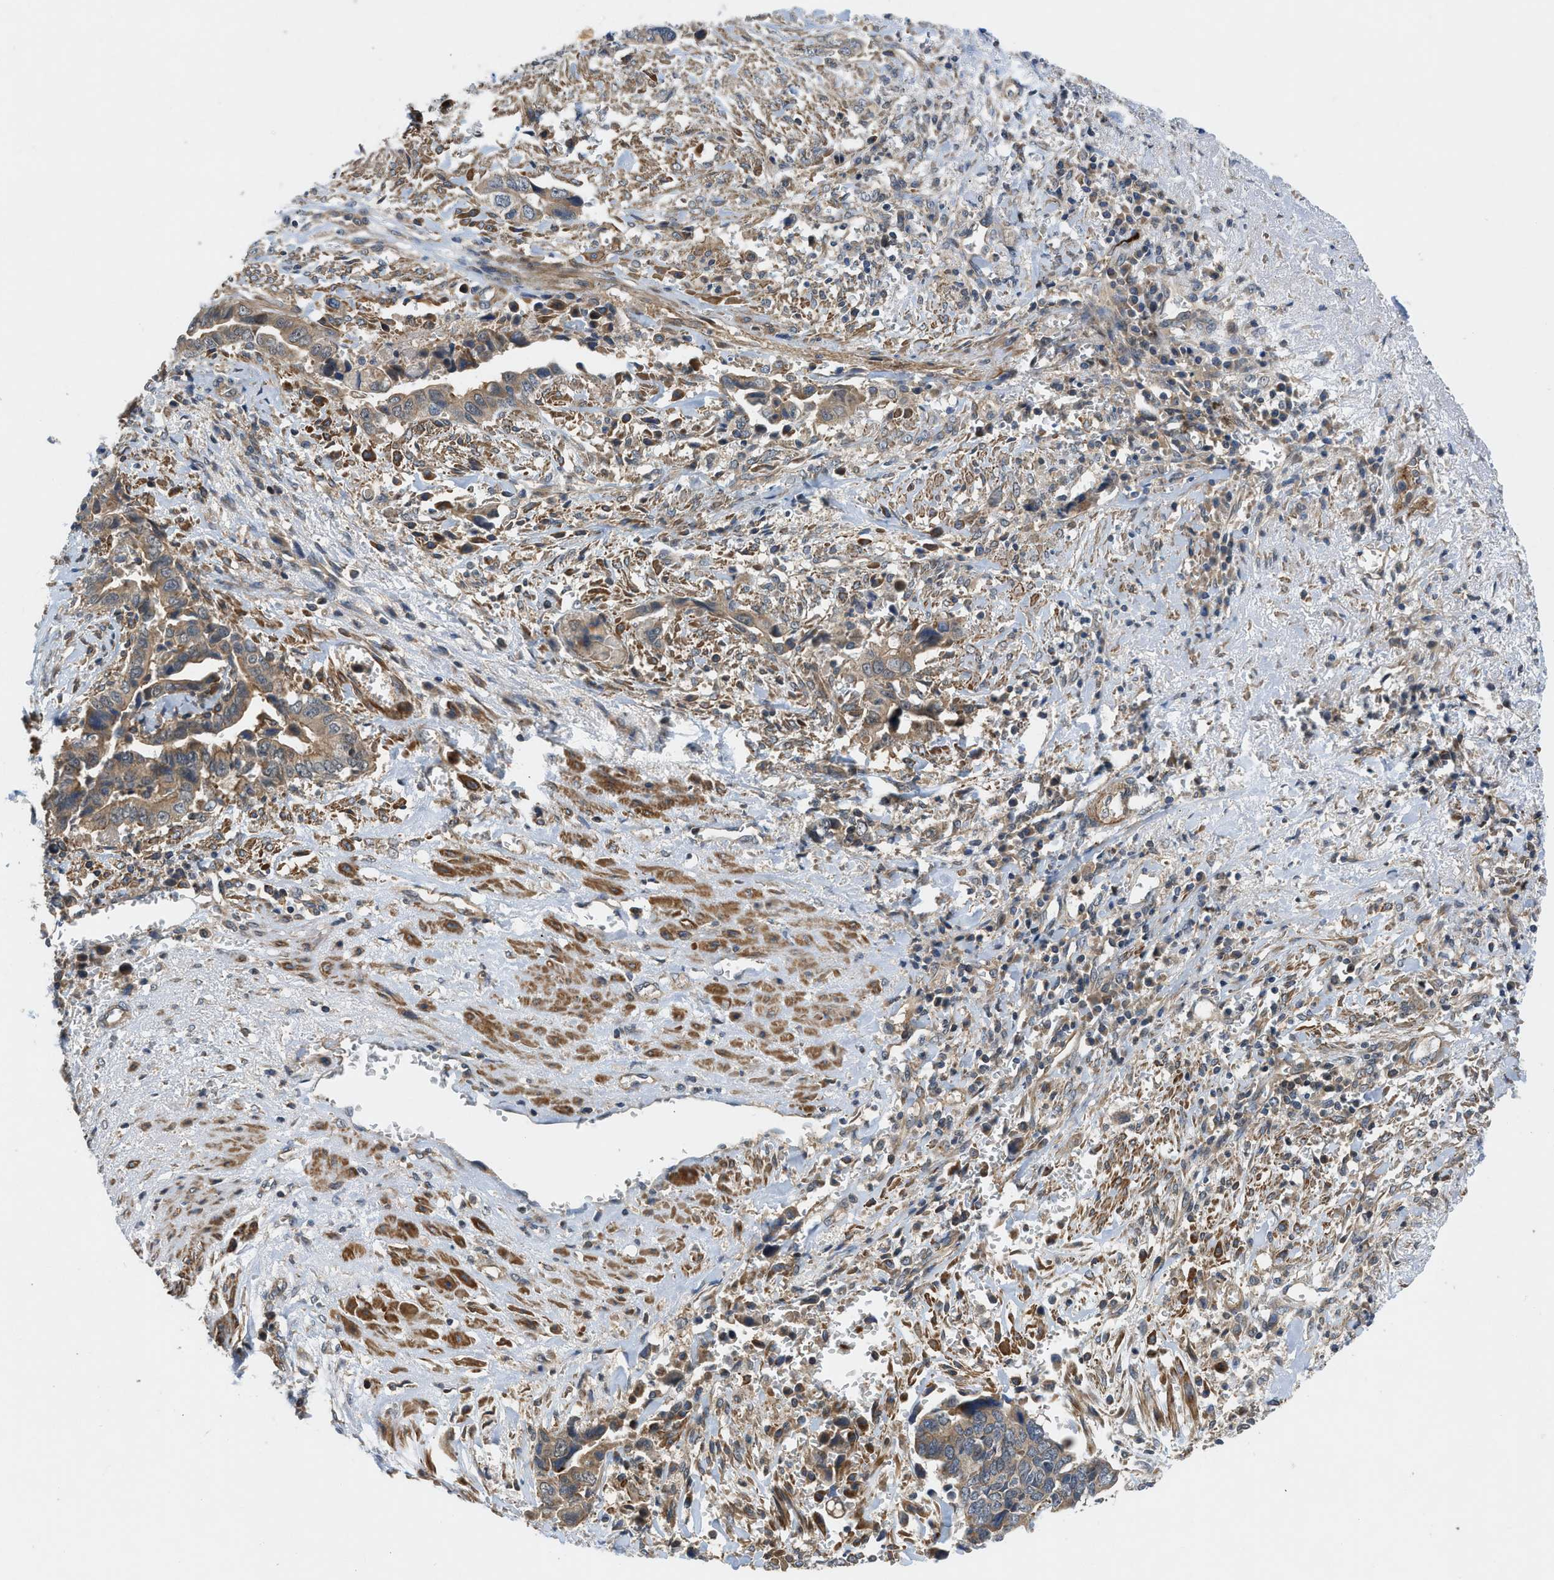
{"staining": {"intensity": "moderate", "quantity": ">75%", "location": "cytoplasmic/membranous"}, "tissue": "liver cancer", "cell_type": "Tumor cells", "image_type": "cancer", "snomed": [{"axis": "morphology", "description": "Cholangiocarcinoma"}, {"axis": "topography", "description": "Liver"}], "caption": "The micrograph reveals staining of liver cholangiocarcinoma, revealing moderate cytoplasmic/membranous protein staining (brown color) within tumor cells.", "gene": "GPR31", "patient": {"sex": "female", "age": 79}}